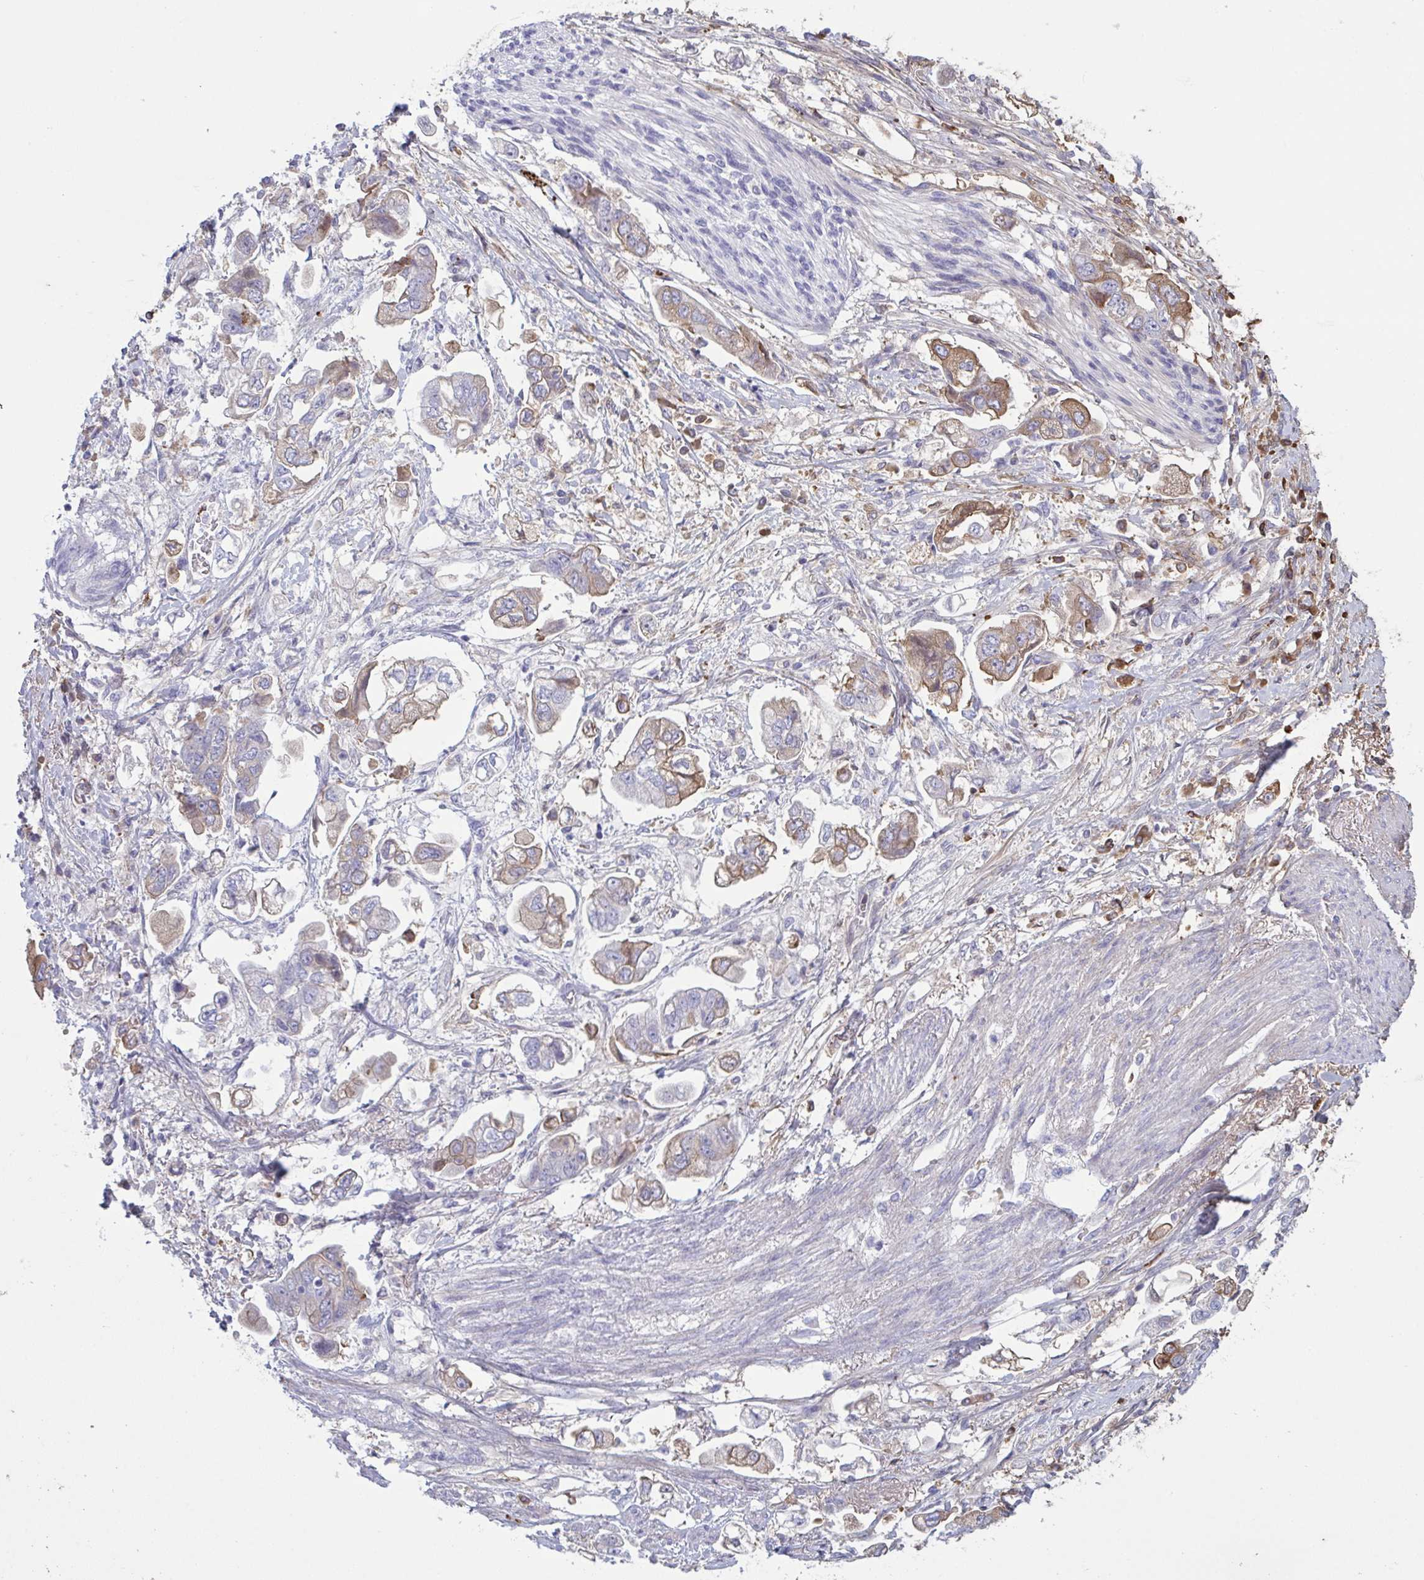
{"staining": {"intensity": "moderate", "quantity": "<25%", "location": "cytoplasmic/membranous"}, "tissue": "stomach cancer", "cell_type": "Tumor cells", "image_type": "cancer", "snomed": [{"axis": "morphology", "description": "Adenocarcinoma, NOS"}, {"axis": "topography", "description": "Stomach"}], "caption": "Tumor cells demonstrate moderate cytoplasmic/membranous staining in about <25% of cells in adenocarcinoma (stomach). (Brightfield microscopy of DAB IHC at high magnification).", "gene": "IL1R1", "patient": {"sex": "male", "age": 62}}